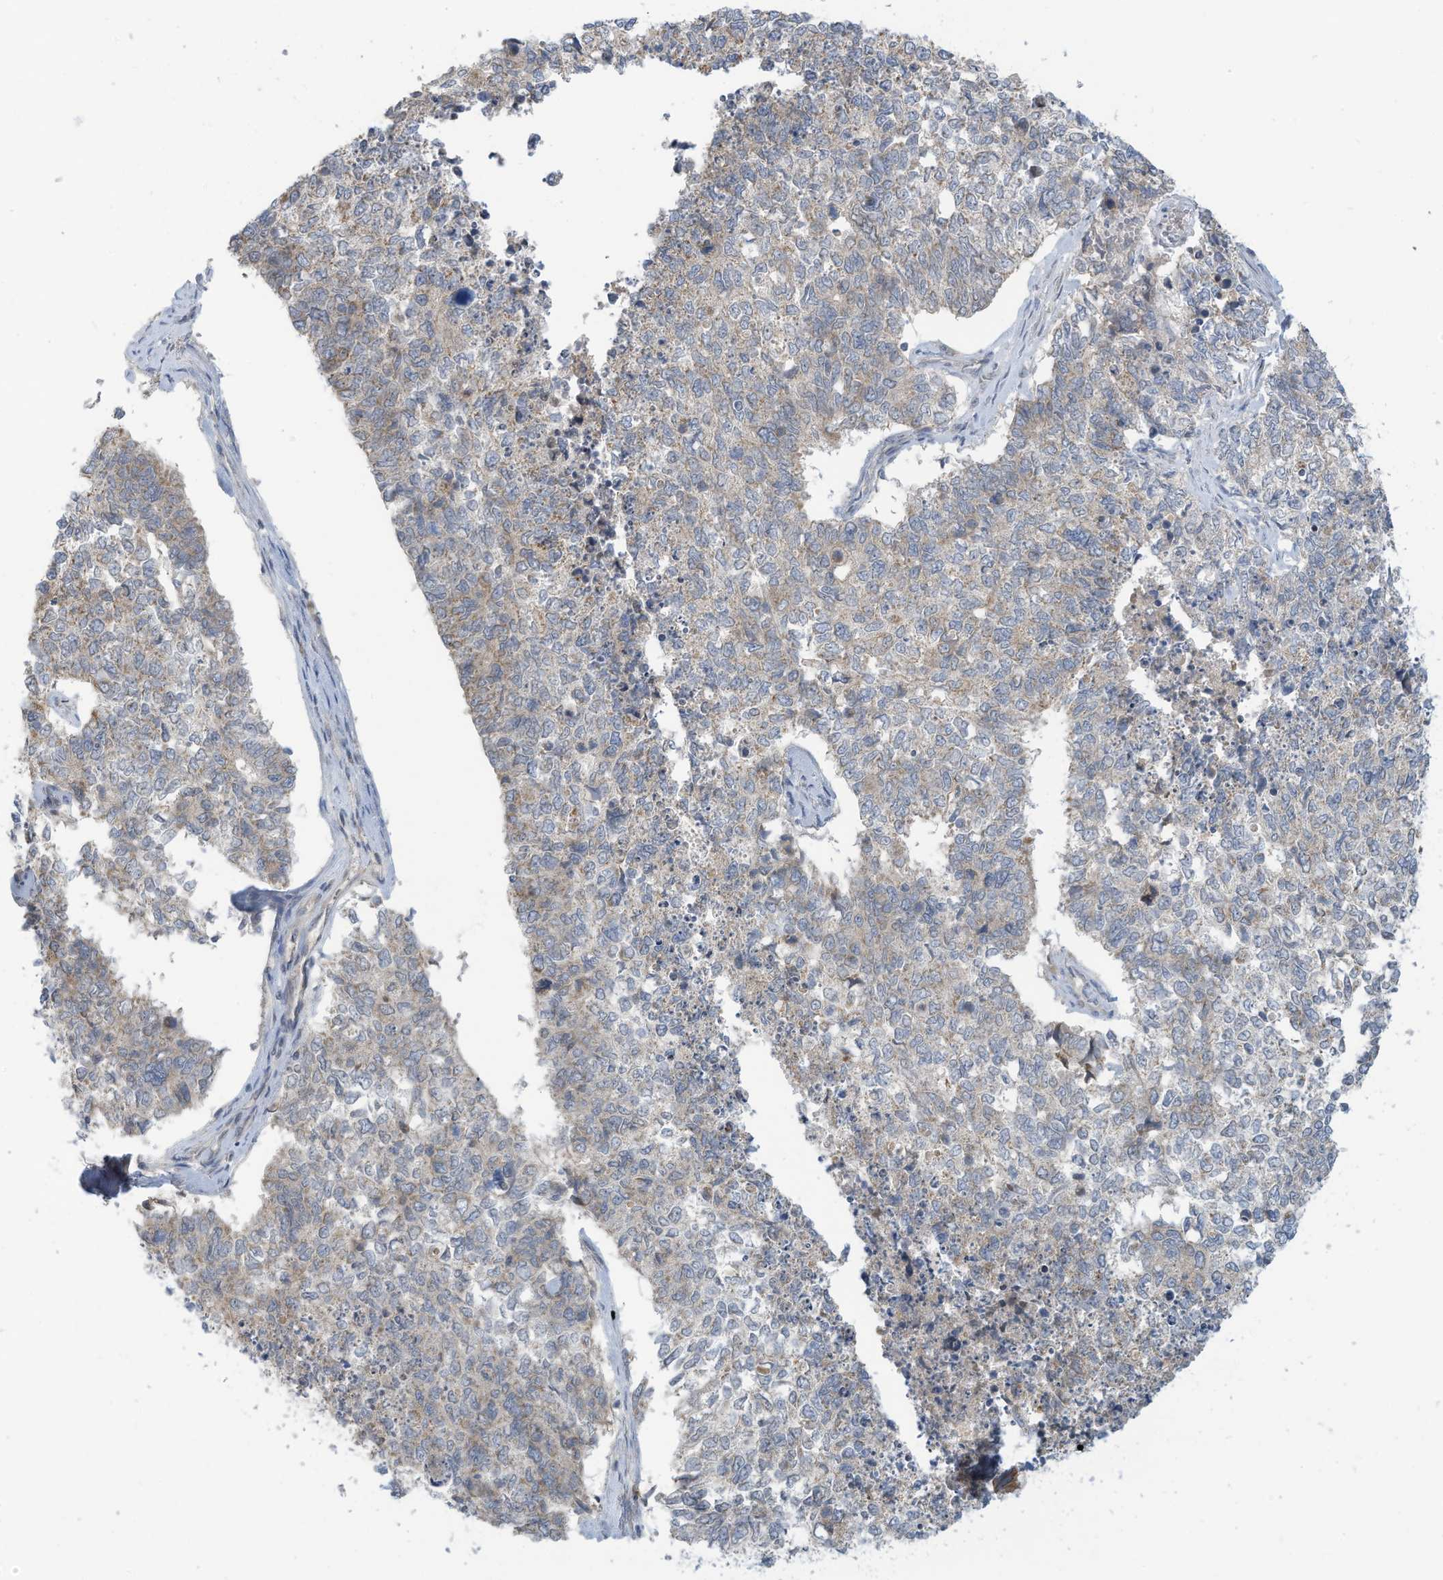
{"staining": {"intensity": "weak", "quantity": "25%-75%", "location": "cytoplasmic/membranous"}, "tissue": "cervical cancer", "cell_type": "Tumor cells", "image_type": "cancer", "snomed": [{"axis": "morphology", "description": "Squamous cell carcinoma, NOS"}, {"axis": "topography", "description": "Cervix"}], "caption": "This is a micrograph of immunohistochemistry staining of squamous cell carcinoma (cervical), which shows weak positivity in the cytoplasmic/membranous of tumor cells.", "gene": "SCGB1D2", "patient": {"sex": "female", "age": 63}}